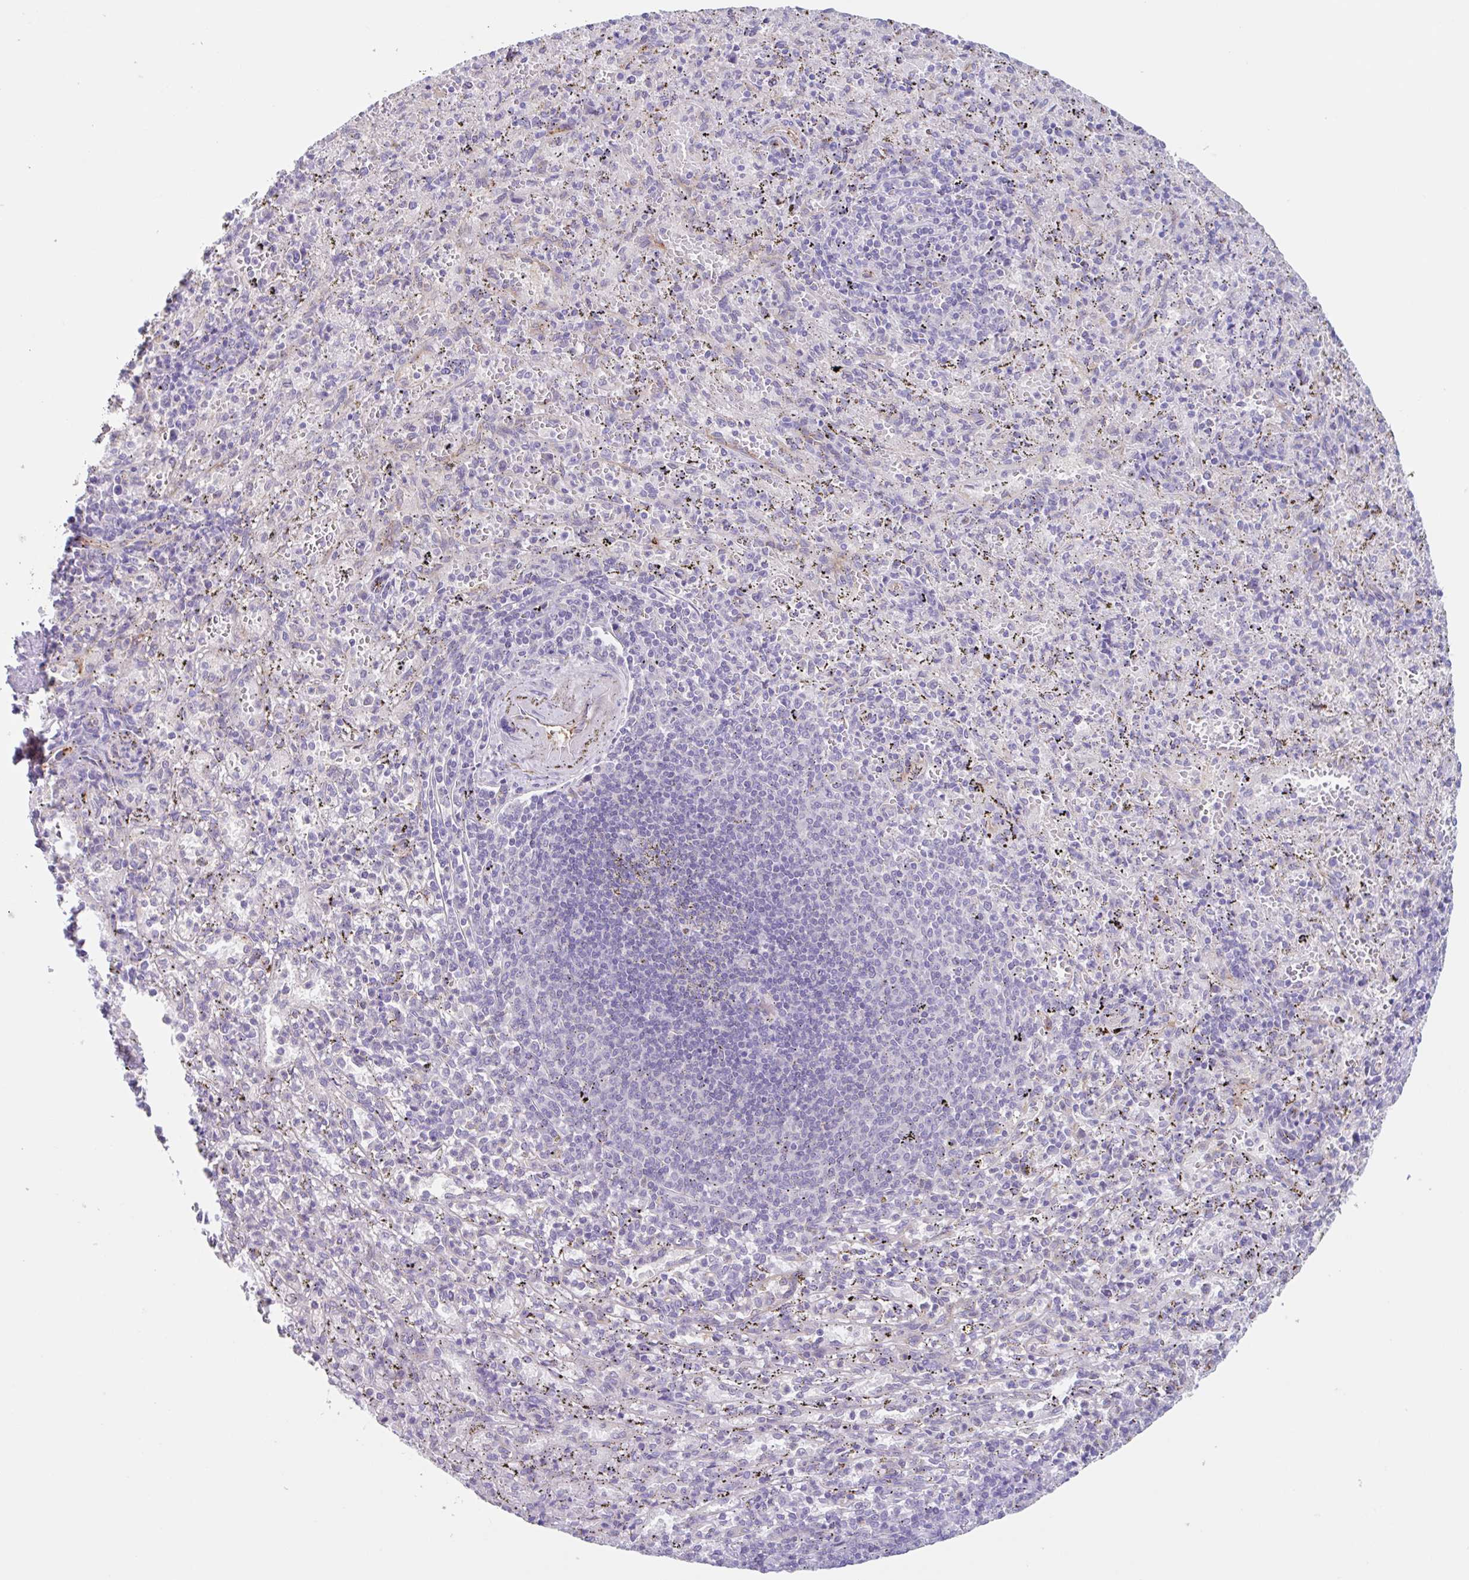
{"staining": {"intensity": "negative", "quantity": "none", "location": "none"}, "tissue": "spleen", "cell_type": "Cells in red pulp", "image_type": "normal", "snomed": [{"axis": "morphology", "description": "Normal tissue, NOS"}, {"axis": "topography", "description": "Spleen"}], "caption": "This is an immunohistochemistry histopathology image of benign human spleen. There is no expression in cells in red pulp.", "gene": "EHD4", "patient": {"sex": "male", "age": 57}}